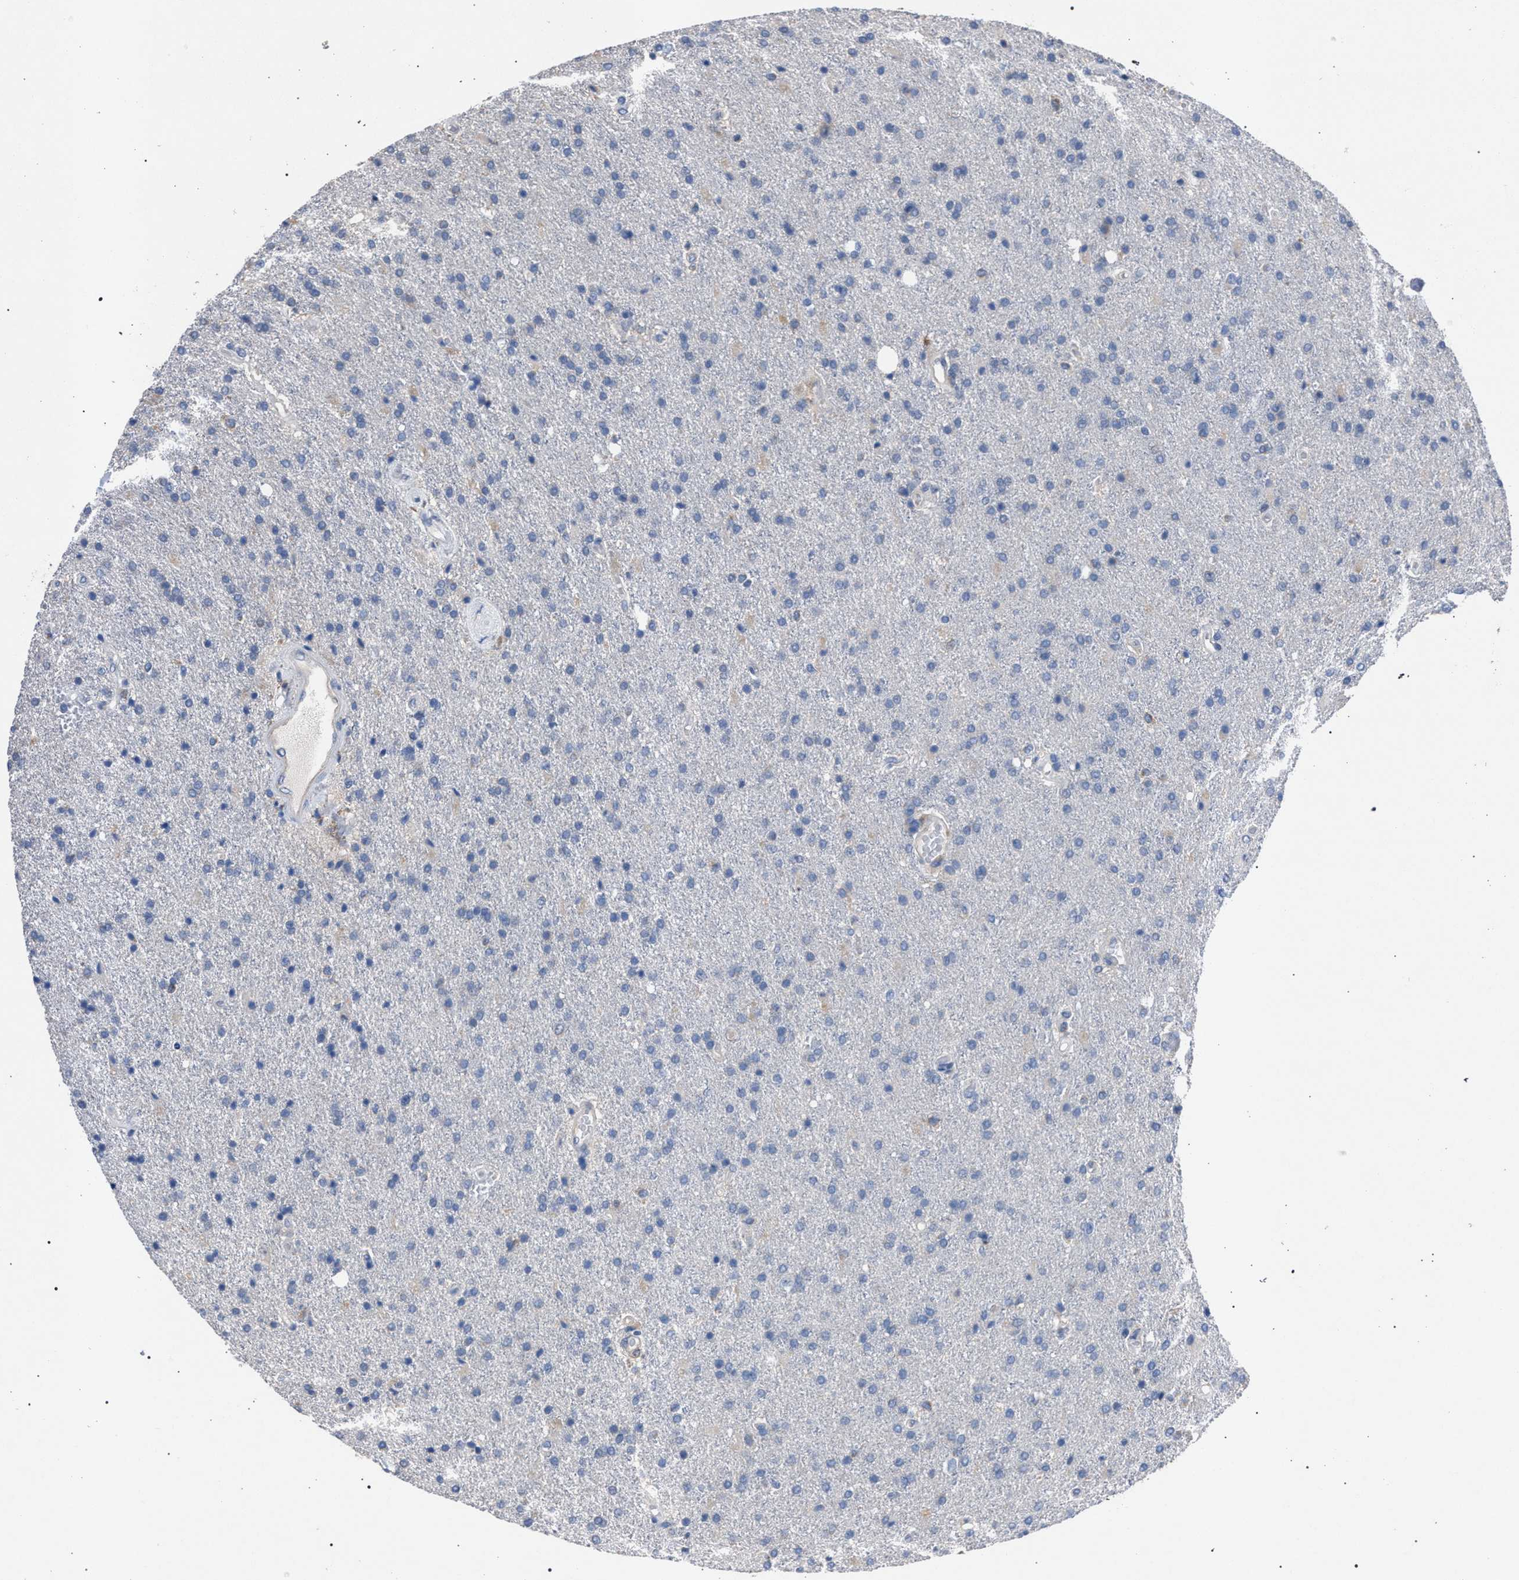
{"staining": {"intensity": "negative", "quantity": "none", "location": "none"}, "tissue": "glioma", "cell_type": "Tumor cells", "image_type": "cancer", "snomed": [{"axis": "morphology", "description": "Glioma, malignant, High grade"}, {"axis": "topography", "description": "Brain"}], "caption": "An image of human high-grade glioma (malignant) is negative for staining in tumor cells.", "gene": "CRYZ", "patient": {"sex": "male", "age": 72}}